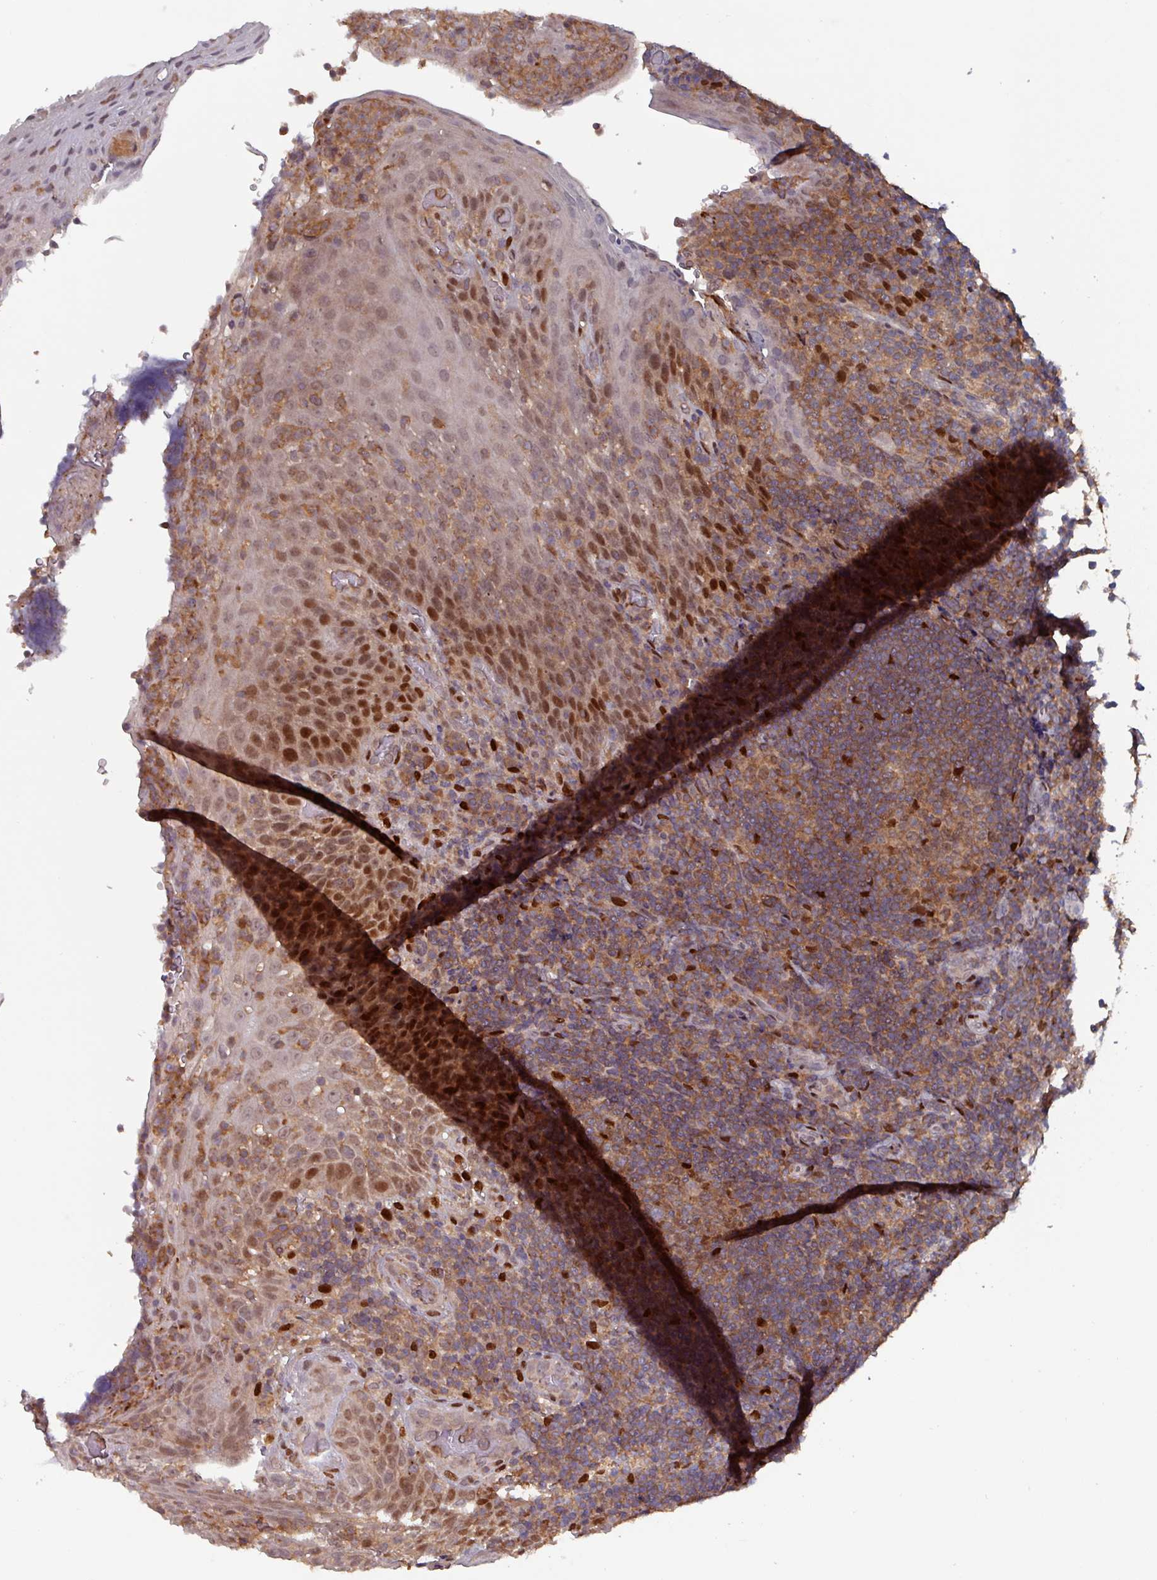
{"staining": {"intensity": "moderate", "quantity": ">75%", "location": "cytoplasmic/membranous"}, "tissue": "tonsil", "cell_type": "Germinal center cells", "image_type": "normal", "snomed": [{"axis": "morphology", "description": "Normal tissue, NOS"}, {"axis": "topography", "description": "Tonsil"}], "caption": "Immunohistochemical staining of benign human tonsil shows >75% levels of moderate cytoplasmic/membranous protein staining in about >75% of germinal center cells. (DAB (3,3'-diaminobenzidine) = brown stain, brightfield microscopy at high magnification).", "gene": "PRRX1", "patient": {"sex": "male", "age": 17}}